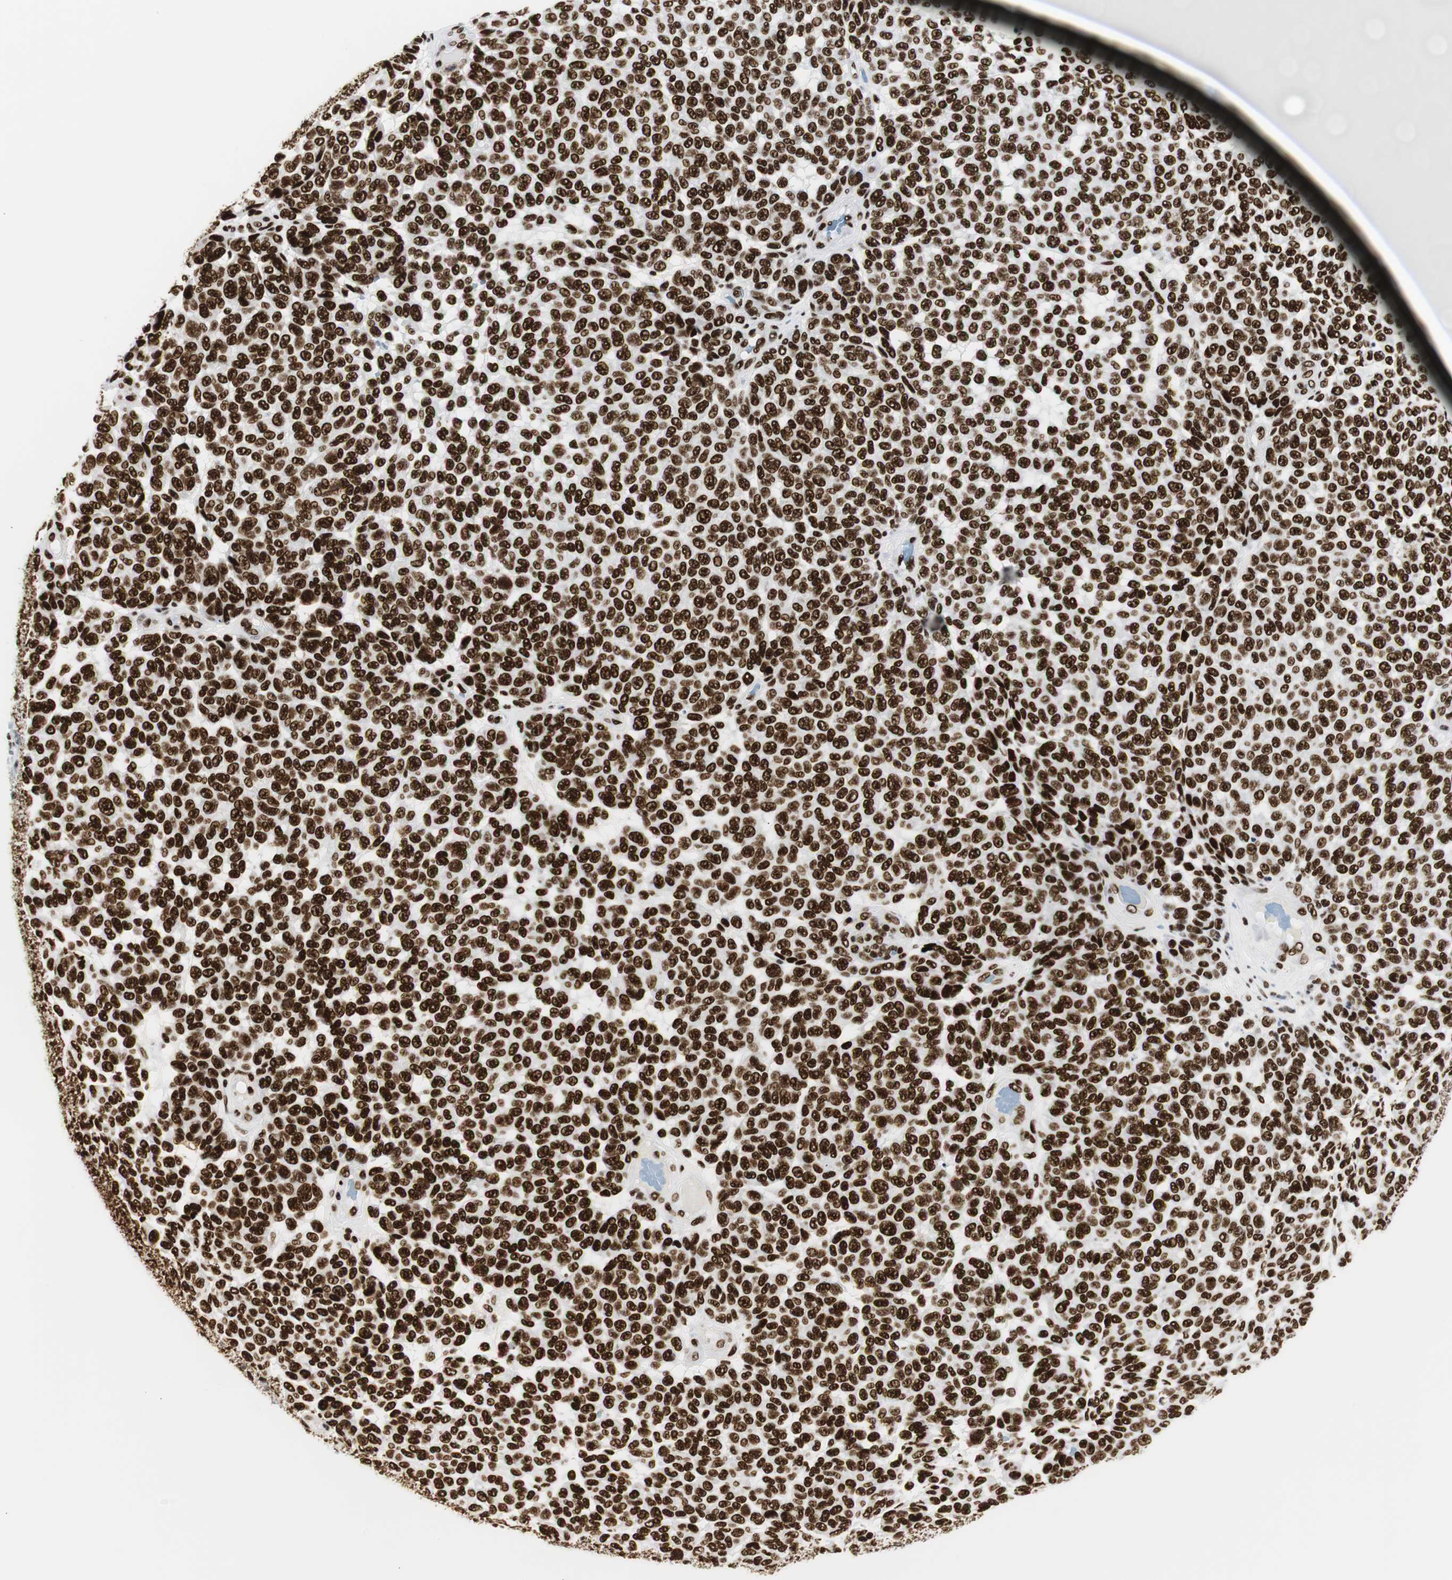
{"staining": {"intensity": "strong", "quantity": ">75%", "location": "nuclear"}, "tissue": "melanoma", "cell_type": "Tumor cells", "image_type": "cancer", "snomed": [{"axis": "morphology", "description": "Malignant melanoma, NOS"}, {"axis": "topography", "description": "Skin"}], "caption": "A high-resolution micrograph shows IHC staining of malignant melanoma, which displays strong nuclear expression in about >75% of tumor cells.", "gene": "HNRNPH2", "patient": {"sex": "male", "age": 59}}